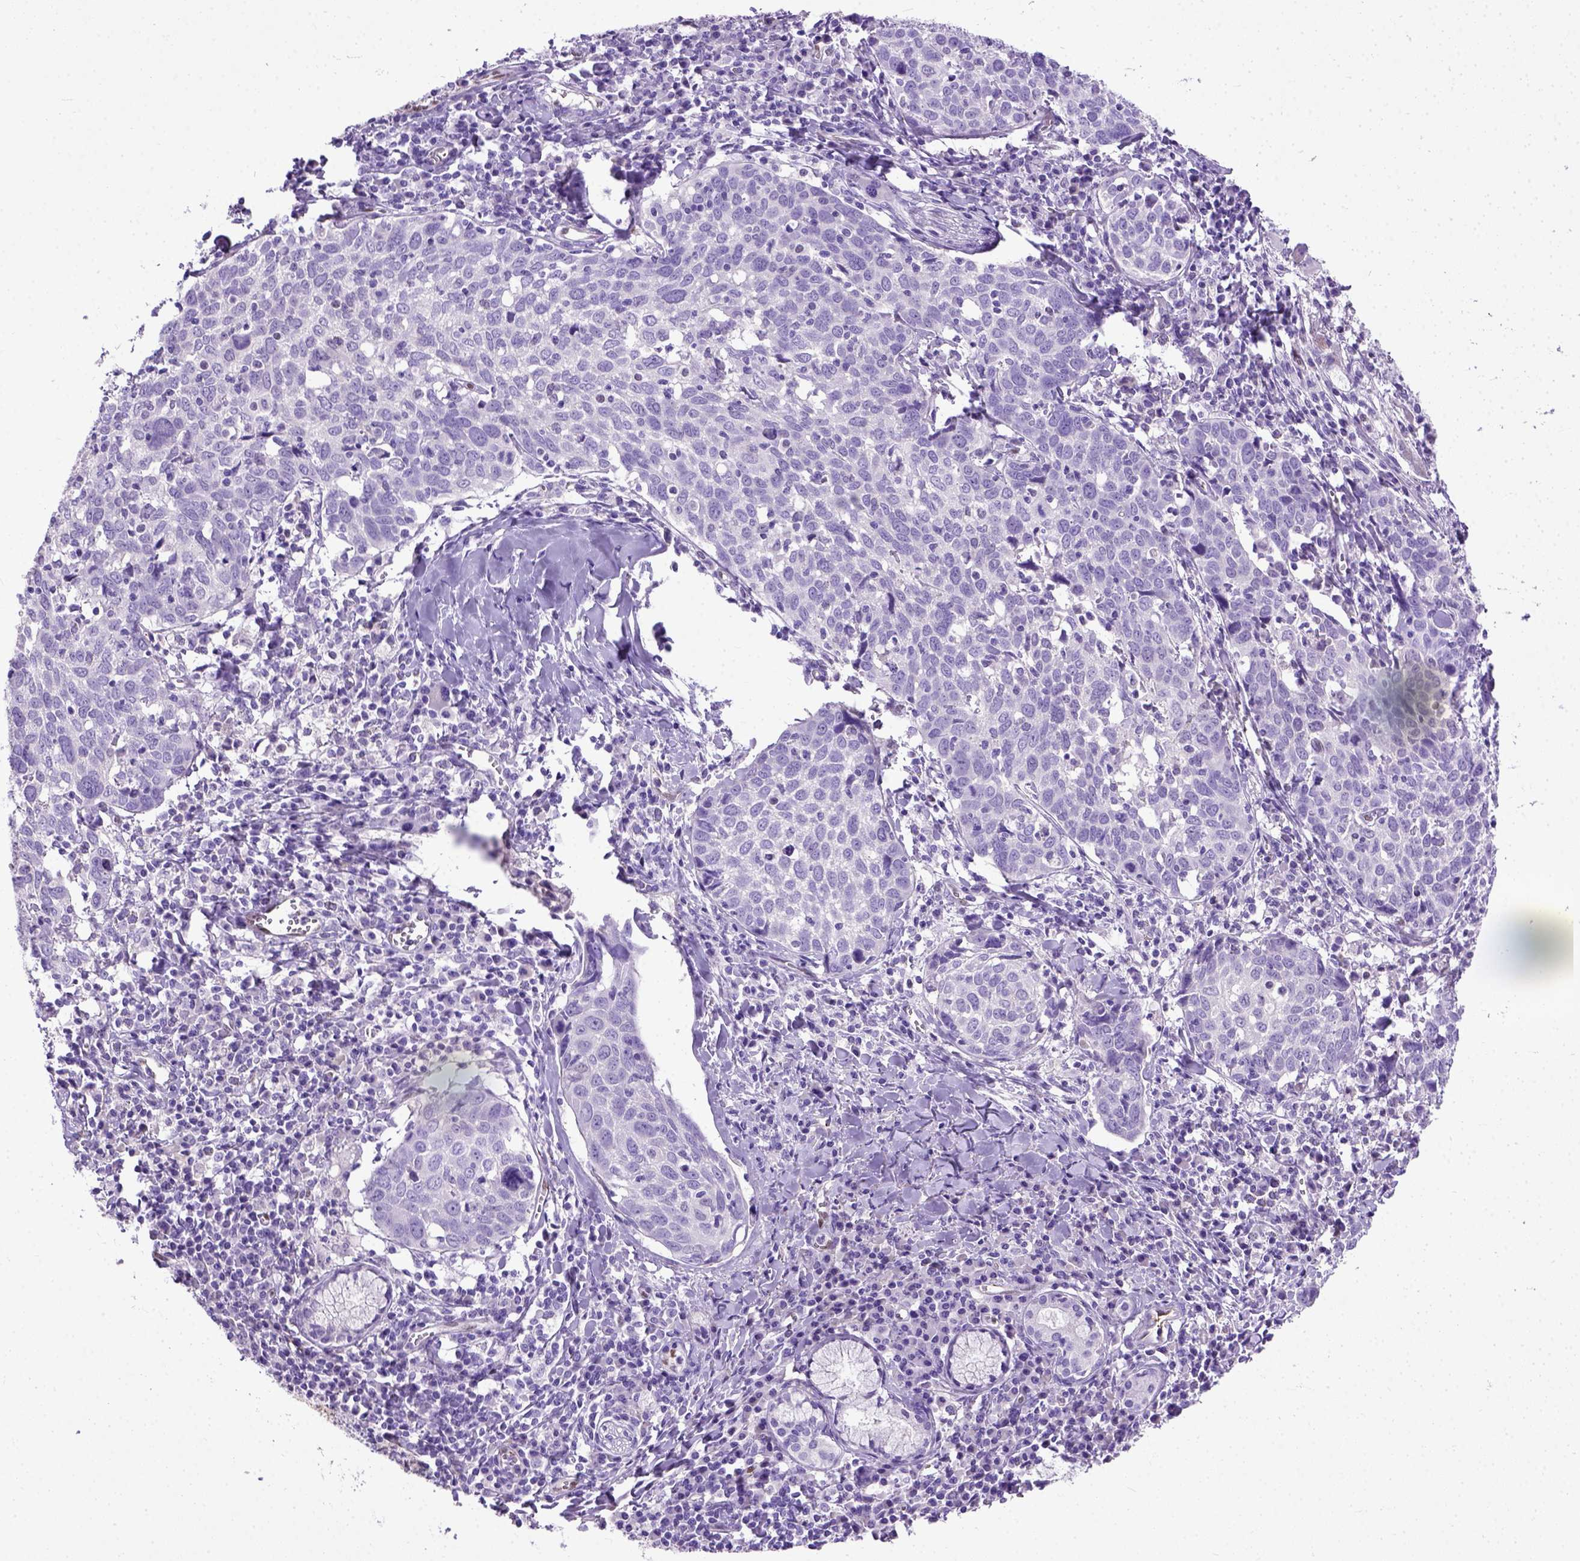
{"staining": {"intensity": "negative", "quantity": "none", "location": "none"}, "tissue": "lung cancer", "cell_type": "Tumor cells", "image_type": "cancer", "snomed": [{"axis": "morphology", "description": "Squamous cell carcinoma, NOS"}, {"axis": "topography", "description": "Lung"}], "caption": "DAB immunohistochemical staining of lung cancer reveals no significant staining in tumor cells. (DAB (3,3'-diaminobenzidine) immunohistochemistry, high magnification).", "gene": "ADAMTS8", "patient": {"sex": "male", "age": 57}}